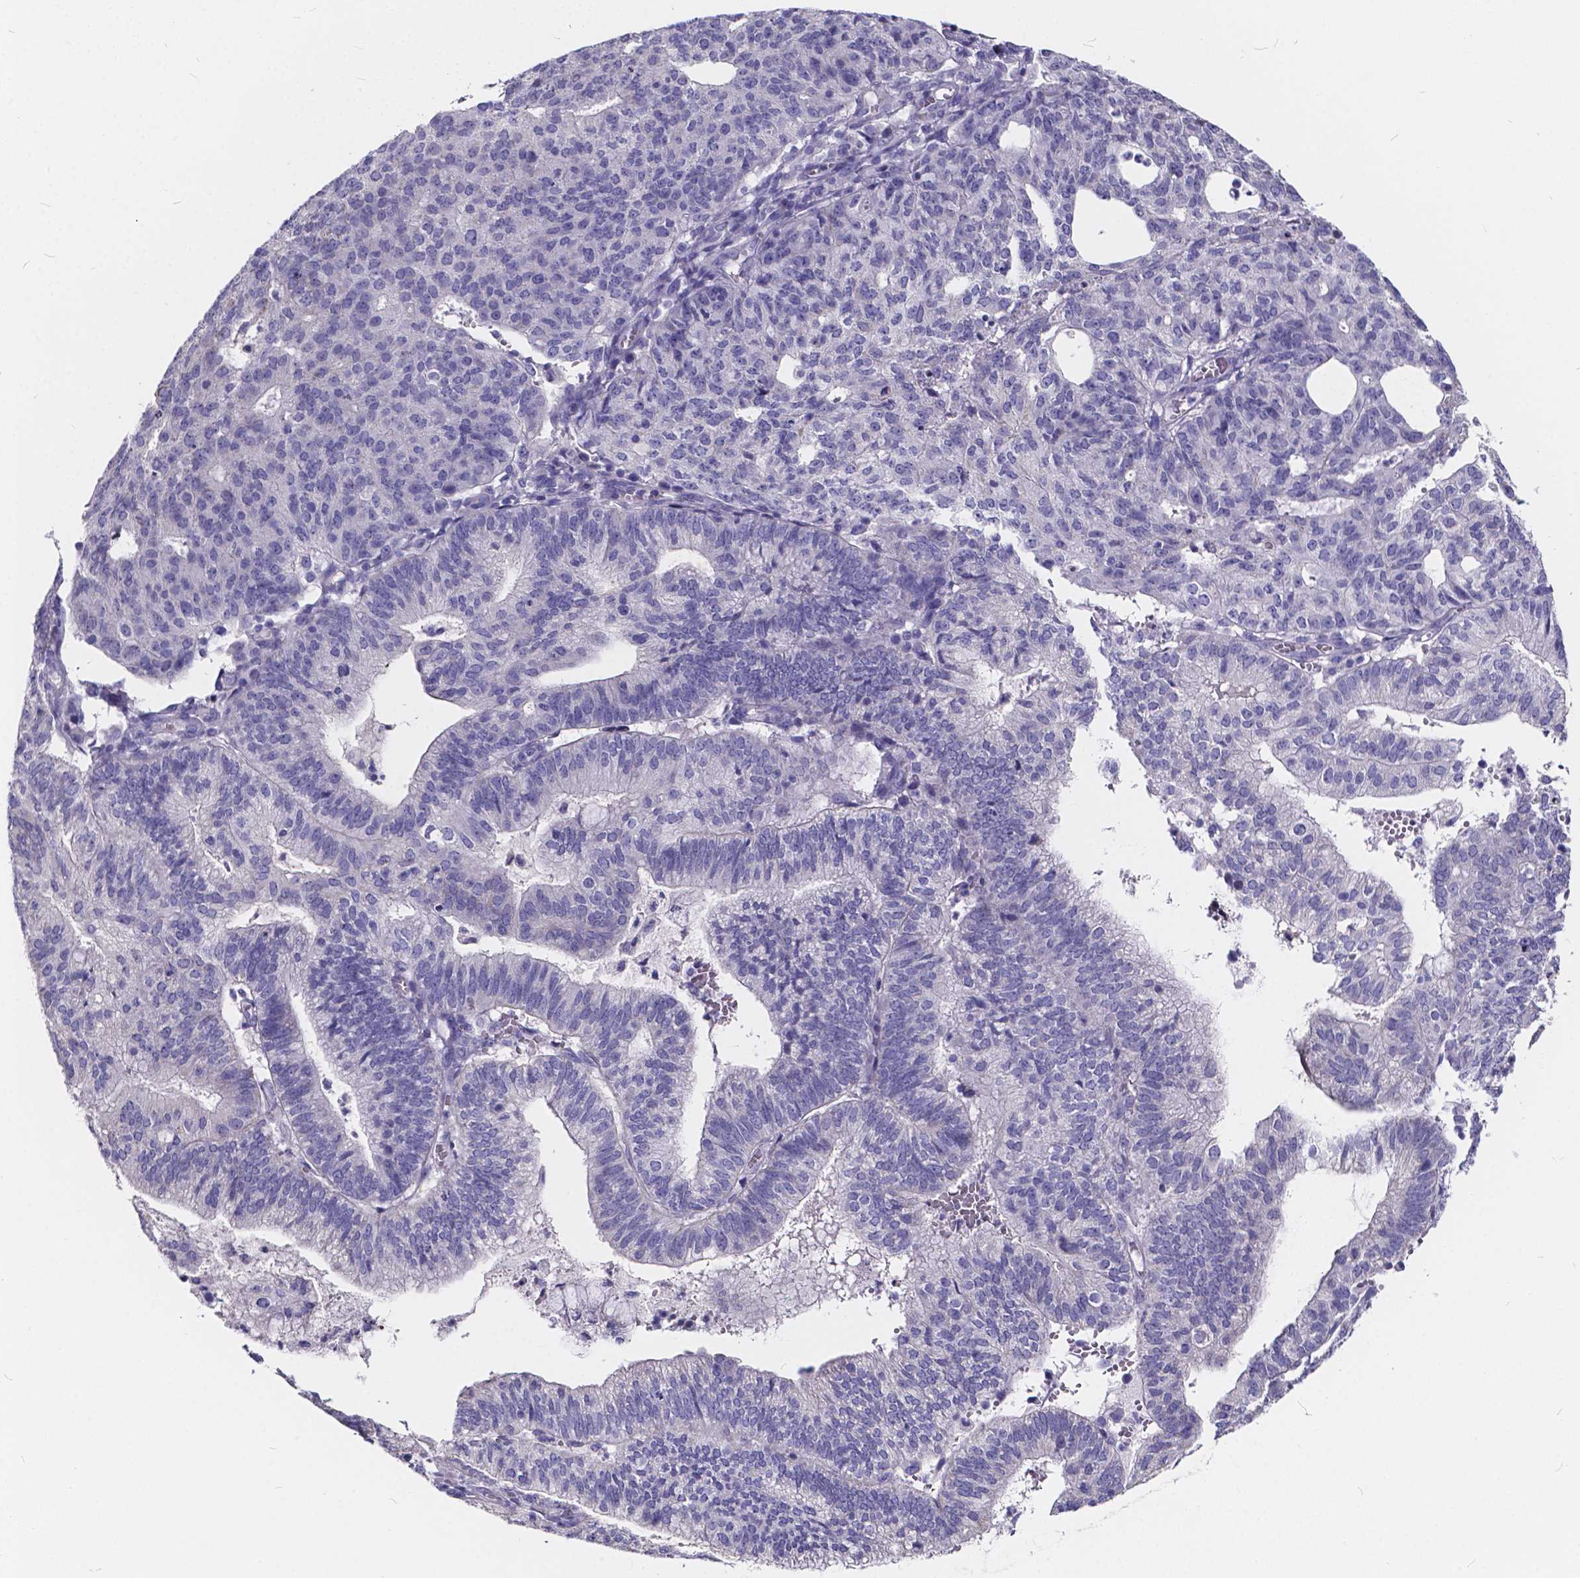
{"staining": {"intensity": "negative", "quantity": "none", "location": "none"}, "tissue": "endometrial cancer", "cell_type": "Tumor cells", "image_type": "cancer", "snomed": [{"axis": "morphology", "description": "Adenocarcinoma, NOS"}, {"axis": "topography", "description": "Endometrium"}], "caption": "Human endometrial cancer stained for a protein using IHC reveals no positivity in tumor cells.", "gene": "SPEF2", "patient": {"sex": "female", "age": 82}}